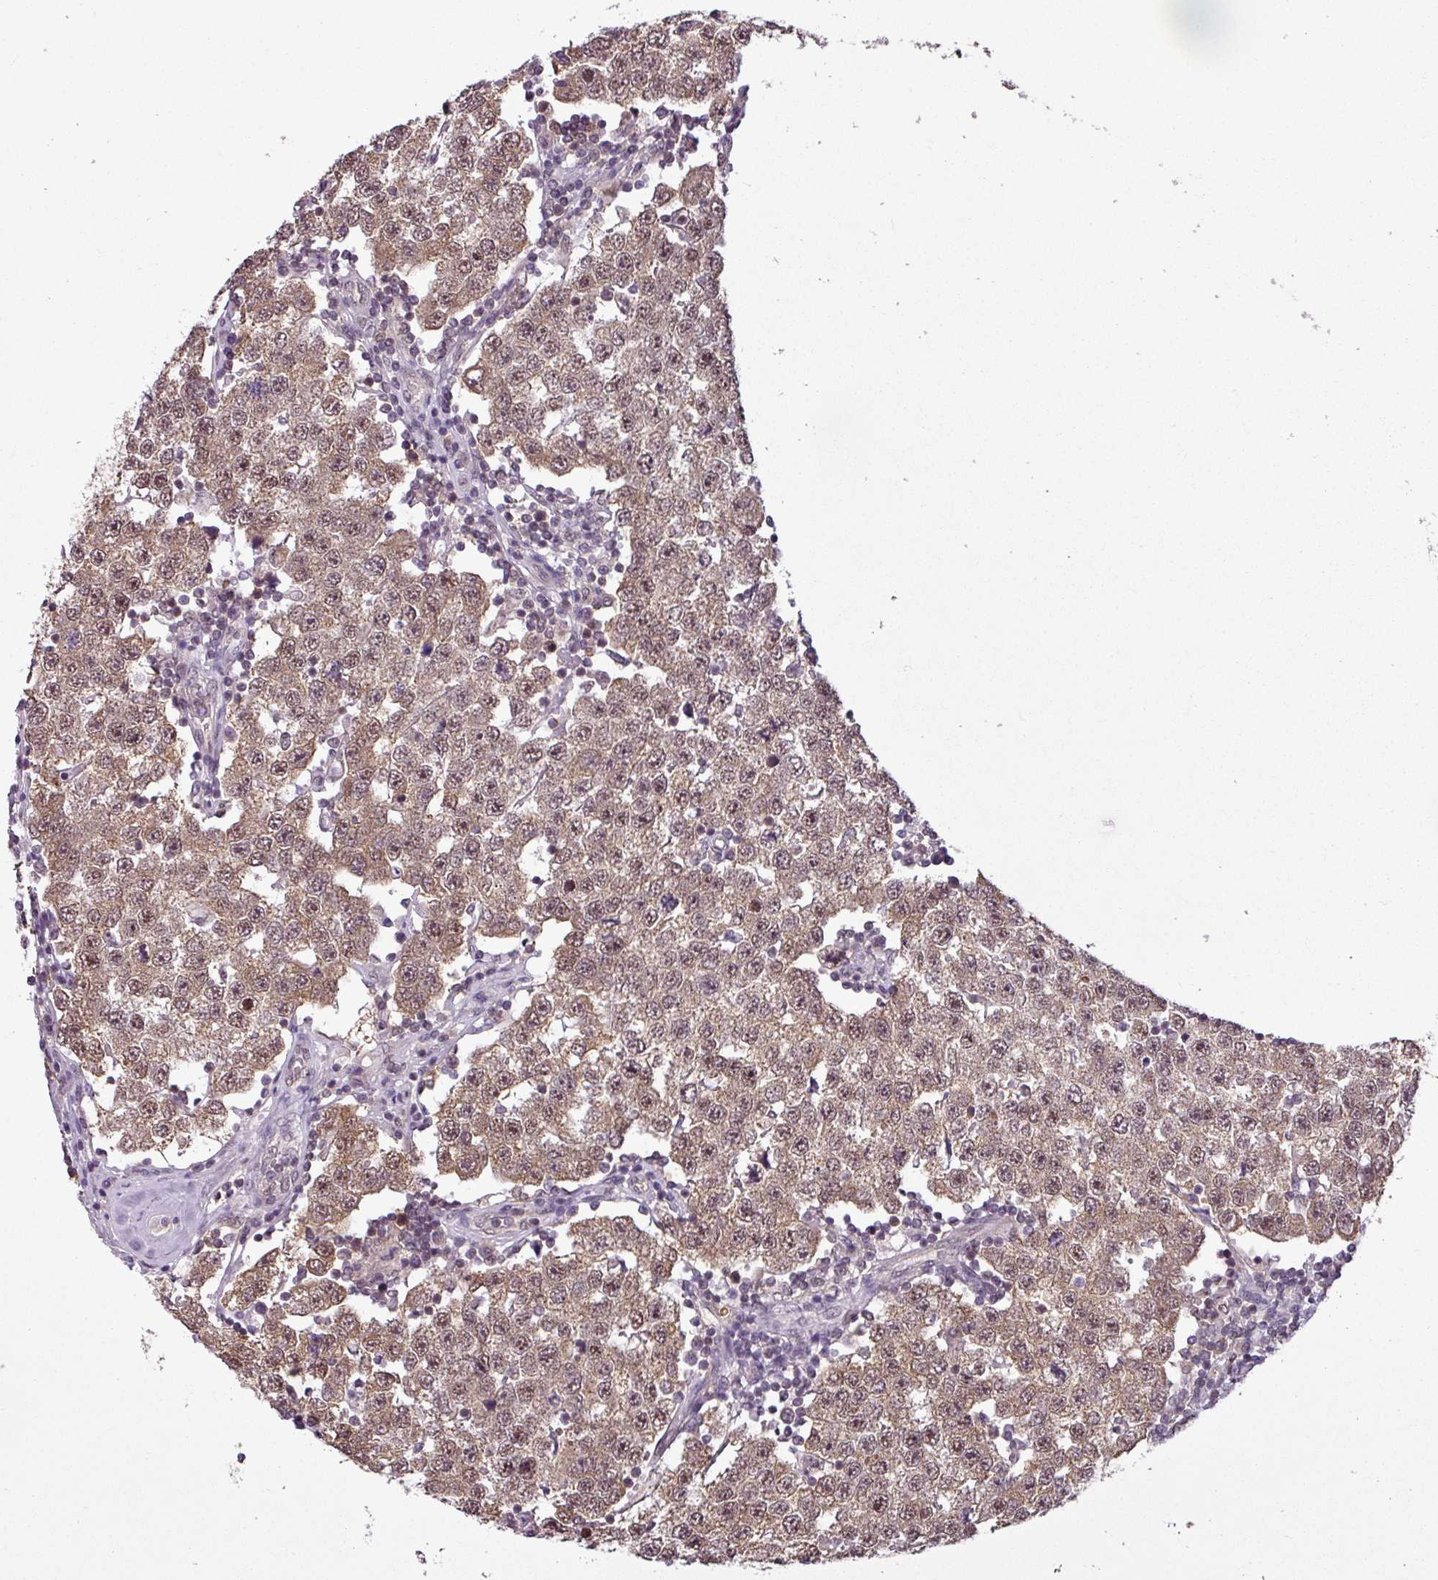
{"staining": {"intensity": "moderate", "quantity": ">75%", "location": "cytoplasmic/membranous,nuclear"}, "tissue": "testis cancer", "cell_type": "Tumor cells", "image_type": "cancer", "snomed": [{"axis": "morphology", "description": "Seminoma, NOS"}, {"axis": "topography", "description": "Testis"}], "caption": "DAB (3,3'-diaminobenzidine) immunohistochemical staining of testis seminoma shows moderate cytoplasmic/membranous and nuclear protein positivity in approximately >75% of tumor cells.", "gene": "MFHAS1", "patient": {"sex": "male", "age": 34}}